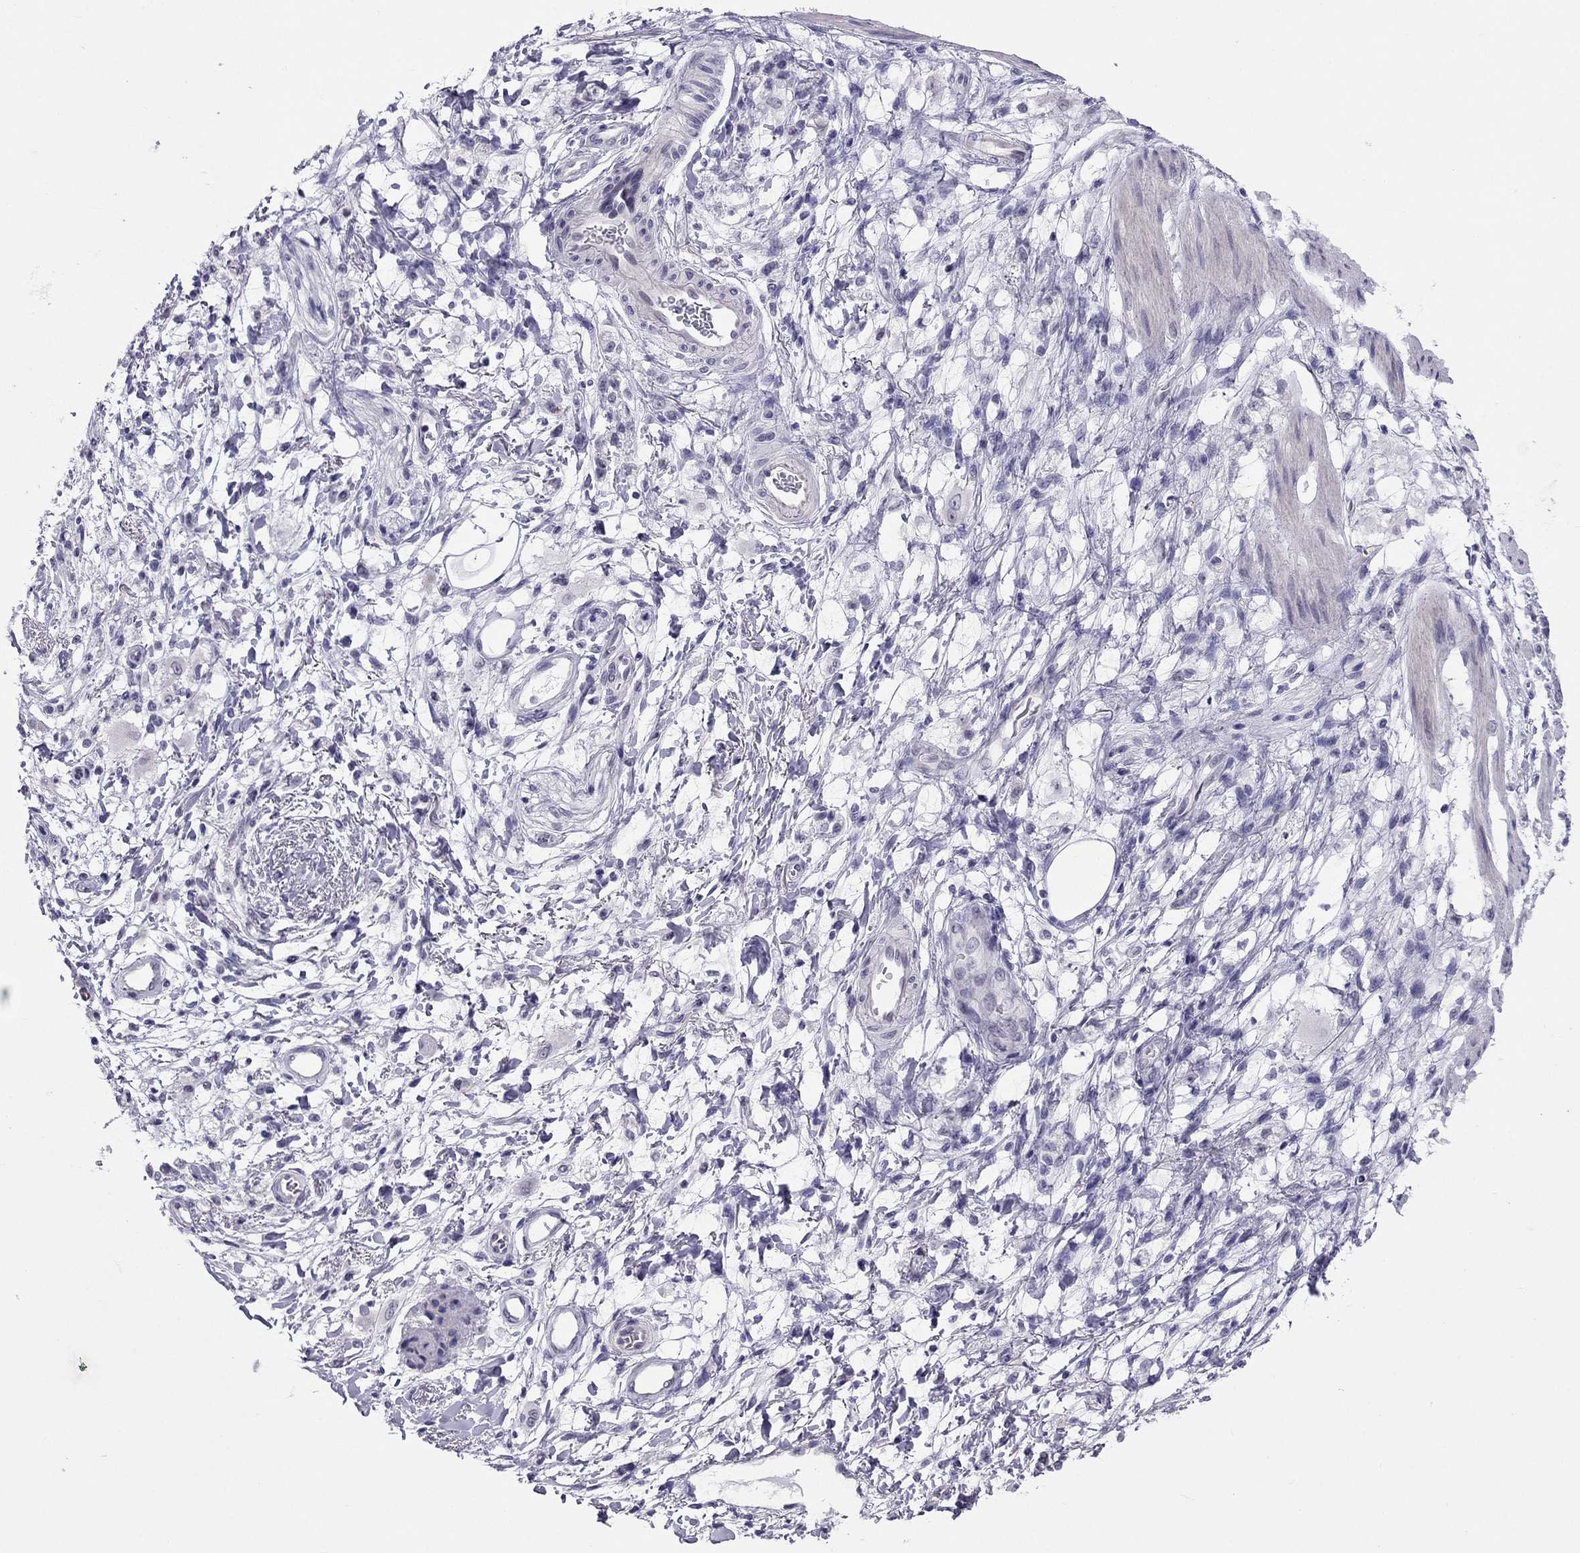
{"staining": {"intensity": "negative", "quantity": "none", "location": "none"}, "tissue": "stomach cancer", "cell_type": "Tumor cells", "image_type": "cancer", "snomed": [{"axis": "morphology", "description": "Adenocarcinoma, NOS"}, {"axis": "topography", "description": "Stomach"}], "caption": "Human stomach cancer stained for a protein using immunohistochemistry (IHC) demonstrates no positivity in tumor cells.", "gene": "CROCC2", "patient": {"sex": "female", "age": 60}}